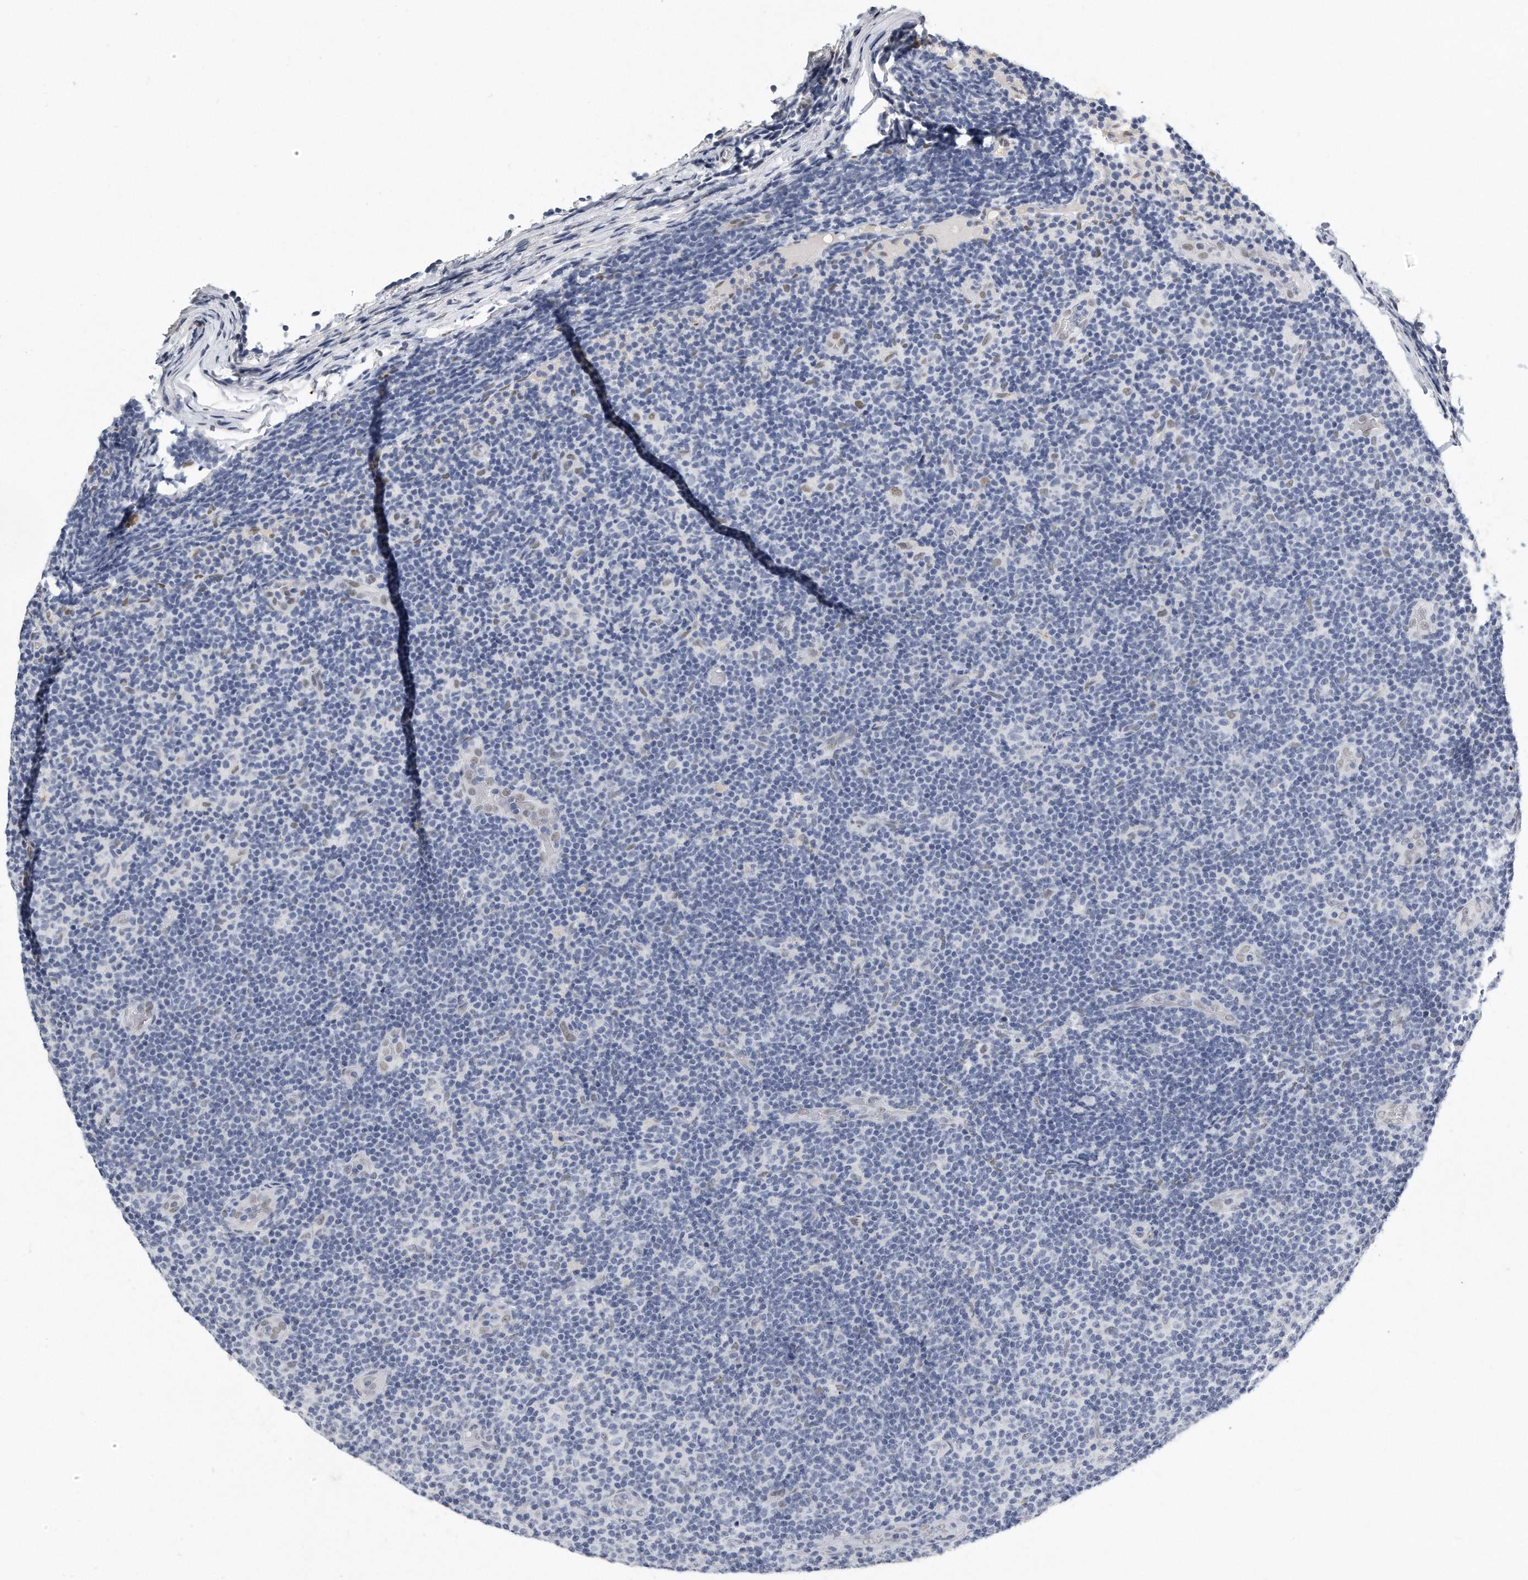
{"staining": {"intensity": "negative", "quantity": "none", "location": "none"}, "tissue": "lymphoma", "cell_type": "Tumor cells", "image_type": "cancer", "snomed": [{"axis": "morphology", "description": "Malignant lymphoma, non-Hodgkin's type, Low grade"}, {"axis": "topography", "description": "Lymph node"}], "caption": "A high-resolution image shows immunohistochemistry (IHC) staining of malignant lymphoma, non-Hodgkin's type (low-grade), which demonstrates no significant expression in tumor cells.", "gene": "CTBP2", "patient": {"sex": "male", "age": 83}}